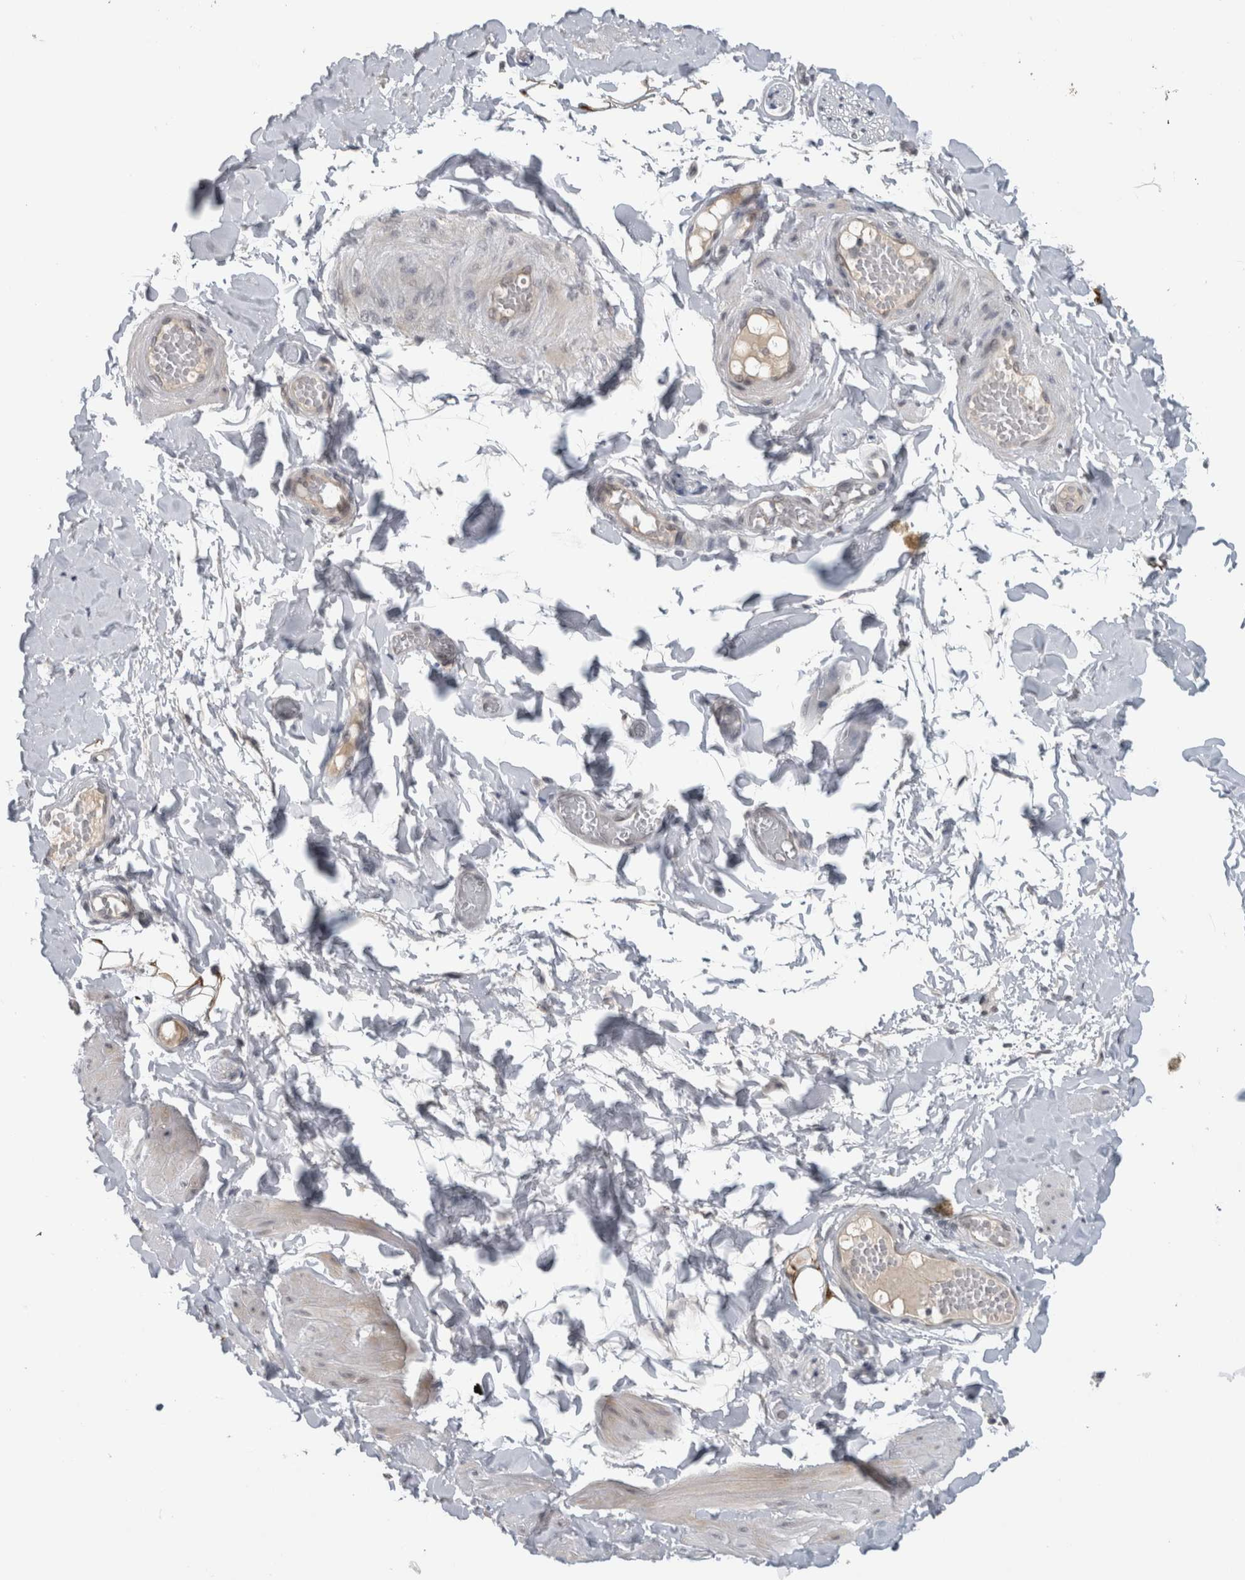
{"staining": {"intensity": "moderate", "quantity": ">75%", "location": "cytoplasmic/membranous"}, "tissue": "adipose tissue", "cell_type": "Adipocytes", "image_type": "normal", "snomed": [{"axis": "morphology", "description": "Normal tissue, NOS"}, {"axis": "topography", "description": "Adipose tissue"}, {"axis": "topography", "description": "Vascular tissue"}, {"axis": "topography", "description": "Peripheral nerve tissue"}], "caption": "IHC image of unremarkable human adipose tissue stained for a protein (brown), which reveals medium levels of moderate cytoplasmic/membranous positivity in about >75% of adipocytes.", "gene": "PRXL2A", "patient": {"sex": "male", "age": 25}}